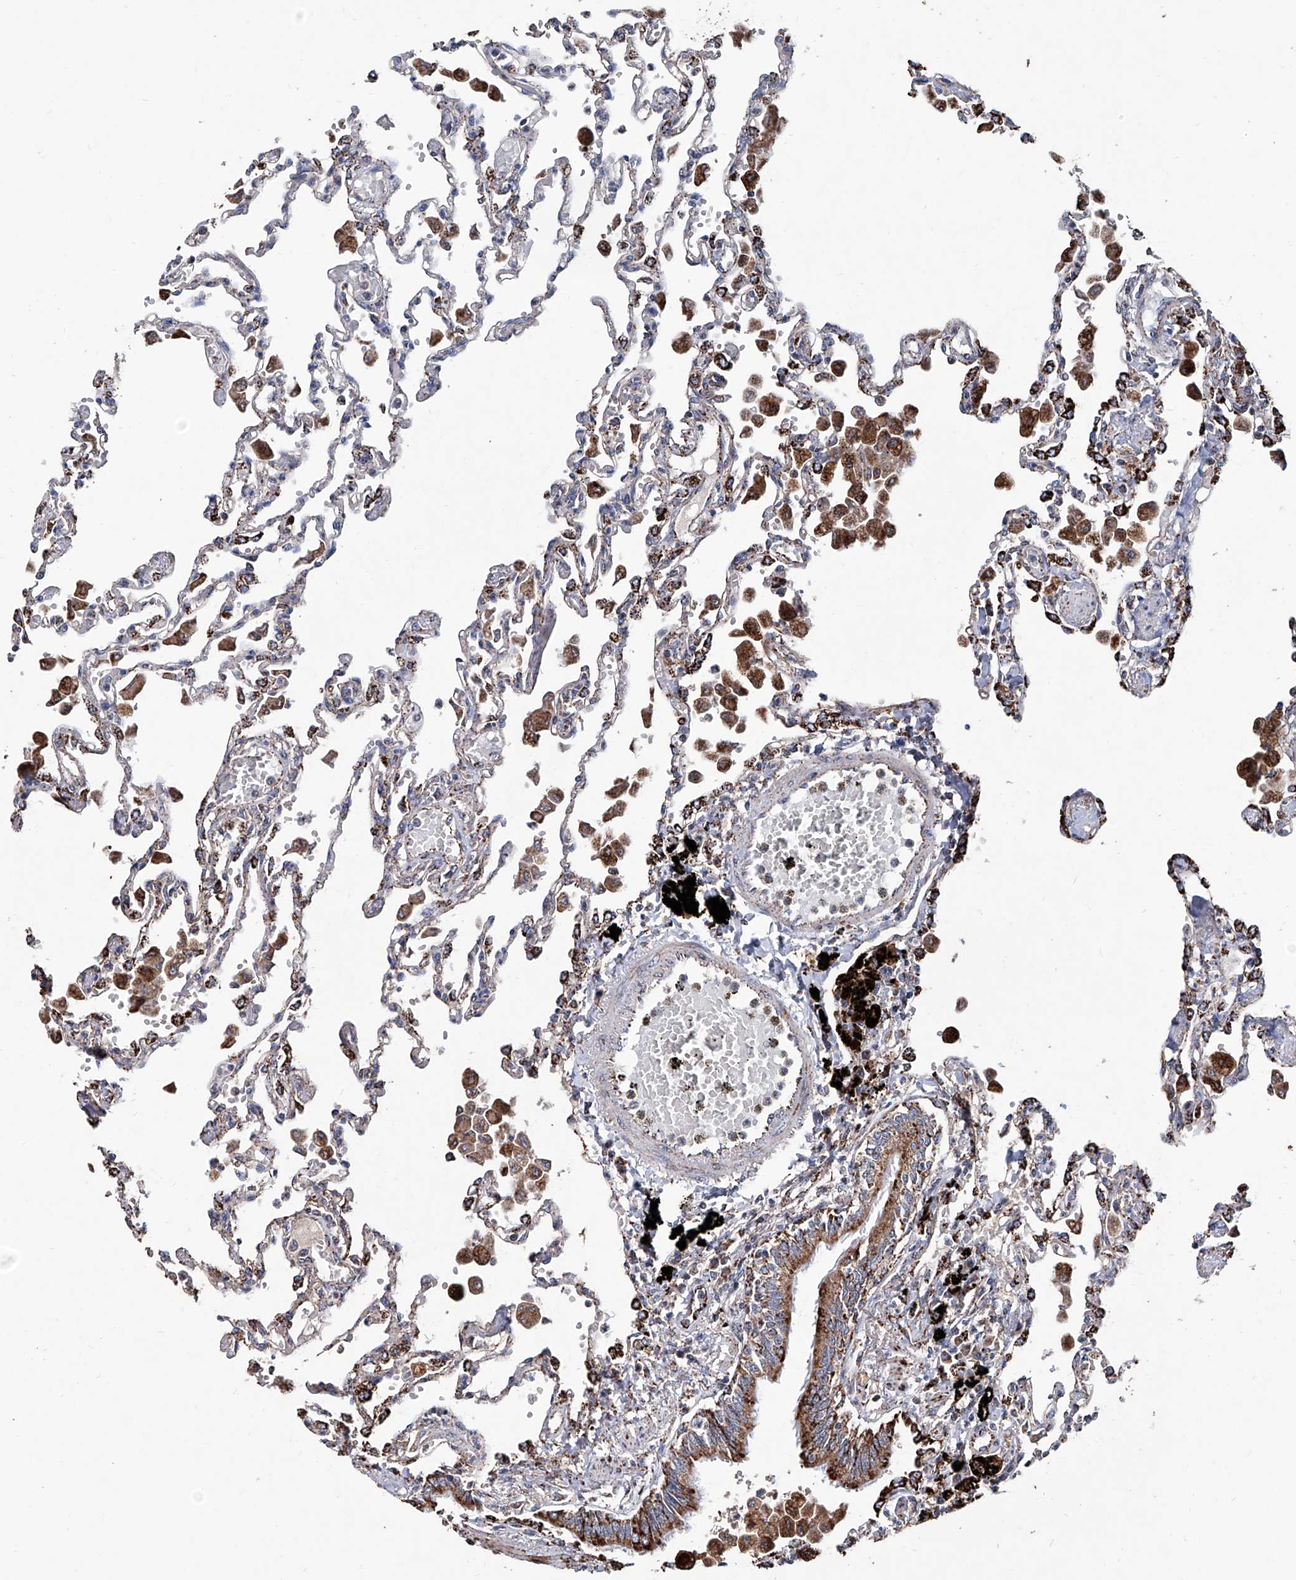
{"staining": {"intensity": "strong", "quantity": "<25%", "location": "cytoplasmic/membranous"}, "tissue": "lung", "cell_type": "Alveolar cells", "image_type": "normal", "snomed": [{"axis": "morphology", "description": "Normal tissue, NOS"}, {"axis": "topography", "description": "Bronchus"}, {"axis": "topography", "description": "Lung"}], "caption": "Immunohistochemistry (IHC) of unremarkable lung exhibits medium levels of strong cytoplasmic/membranous expression in approximately <25% of alveolar cells.", "gene": "NHS", "patient": {"sex": "female", "age": 49}}